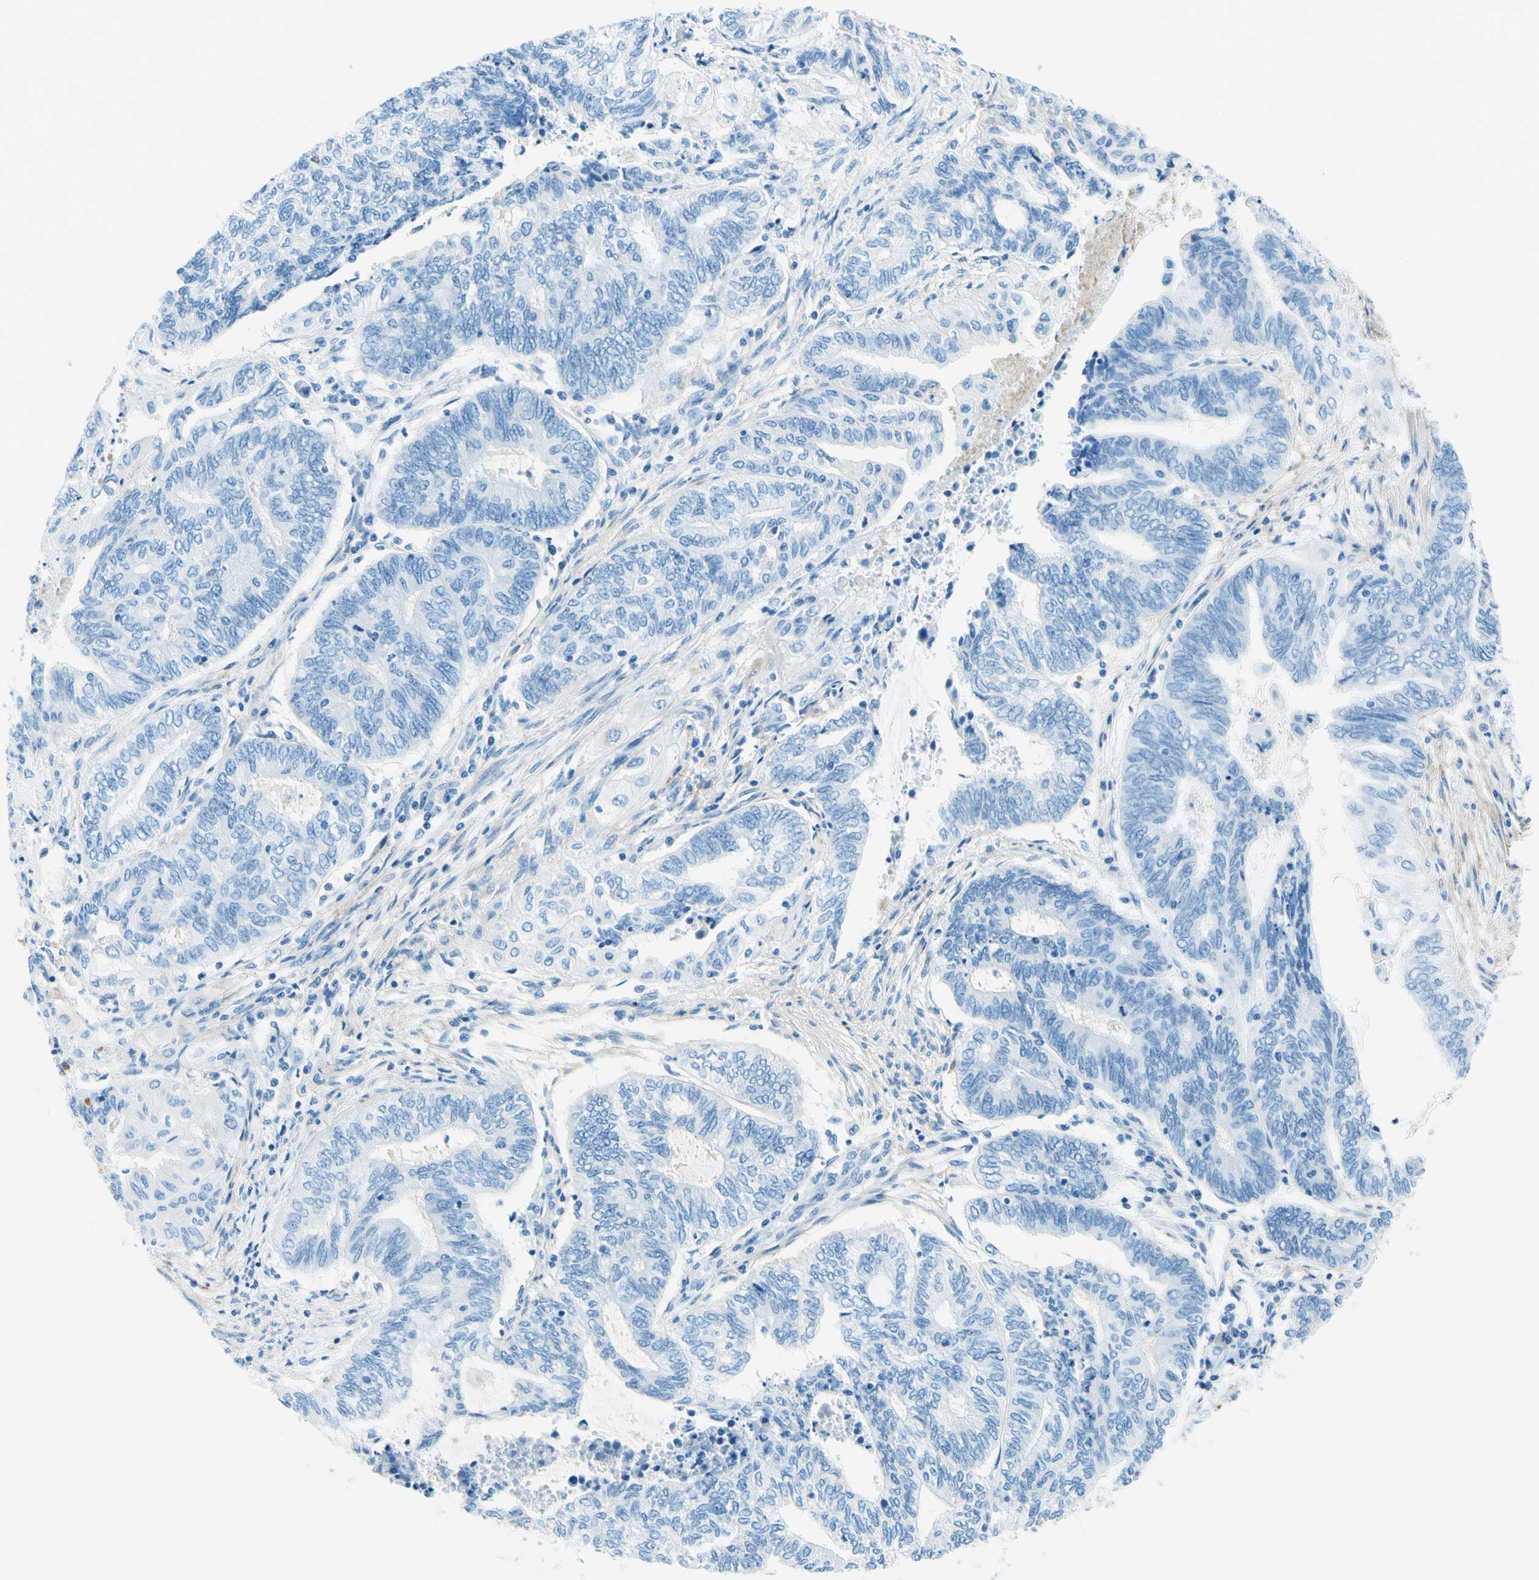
{"staining": {"intensity": "negative", "quantity": "none", "location": "none"}, "tissue": "endometrial cancer", "cell_type": "Tumor cells", "image_type": "cancer", "snomed": [{"axis": "morphology", "description": "Adenocarcinoma, NOS"}, {"axis": "topography", "description": "Uterus"}, {"axis": "topography", "description": "Endometrium"}], "caption": "This is an immunohistochemistry image of human adenocarcinoma (endometrial). There is no positivity in tumor cells.", "gene": "MFAP5", "patient": {"sex": "female", "age": 70}}